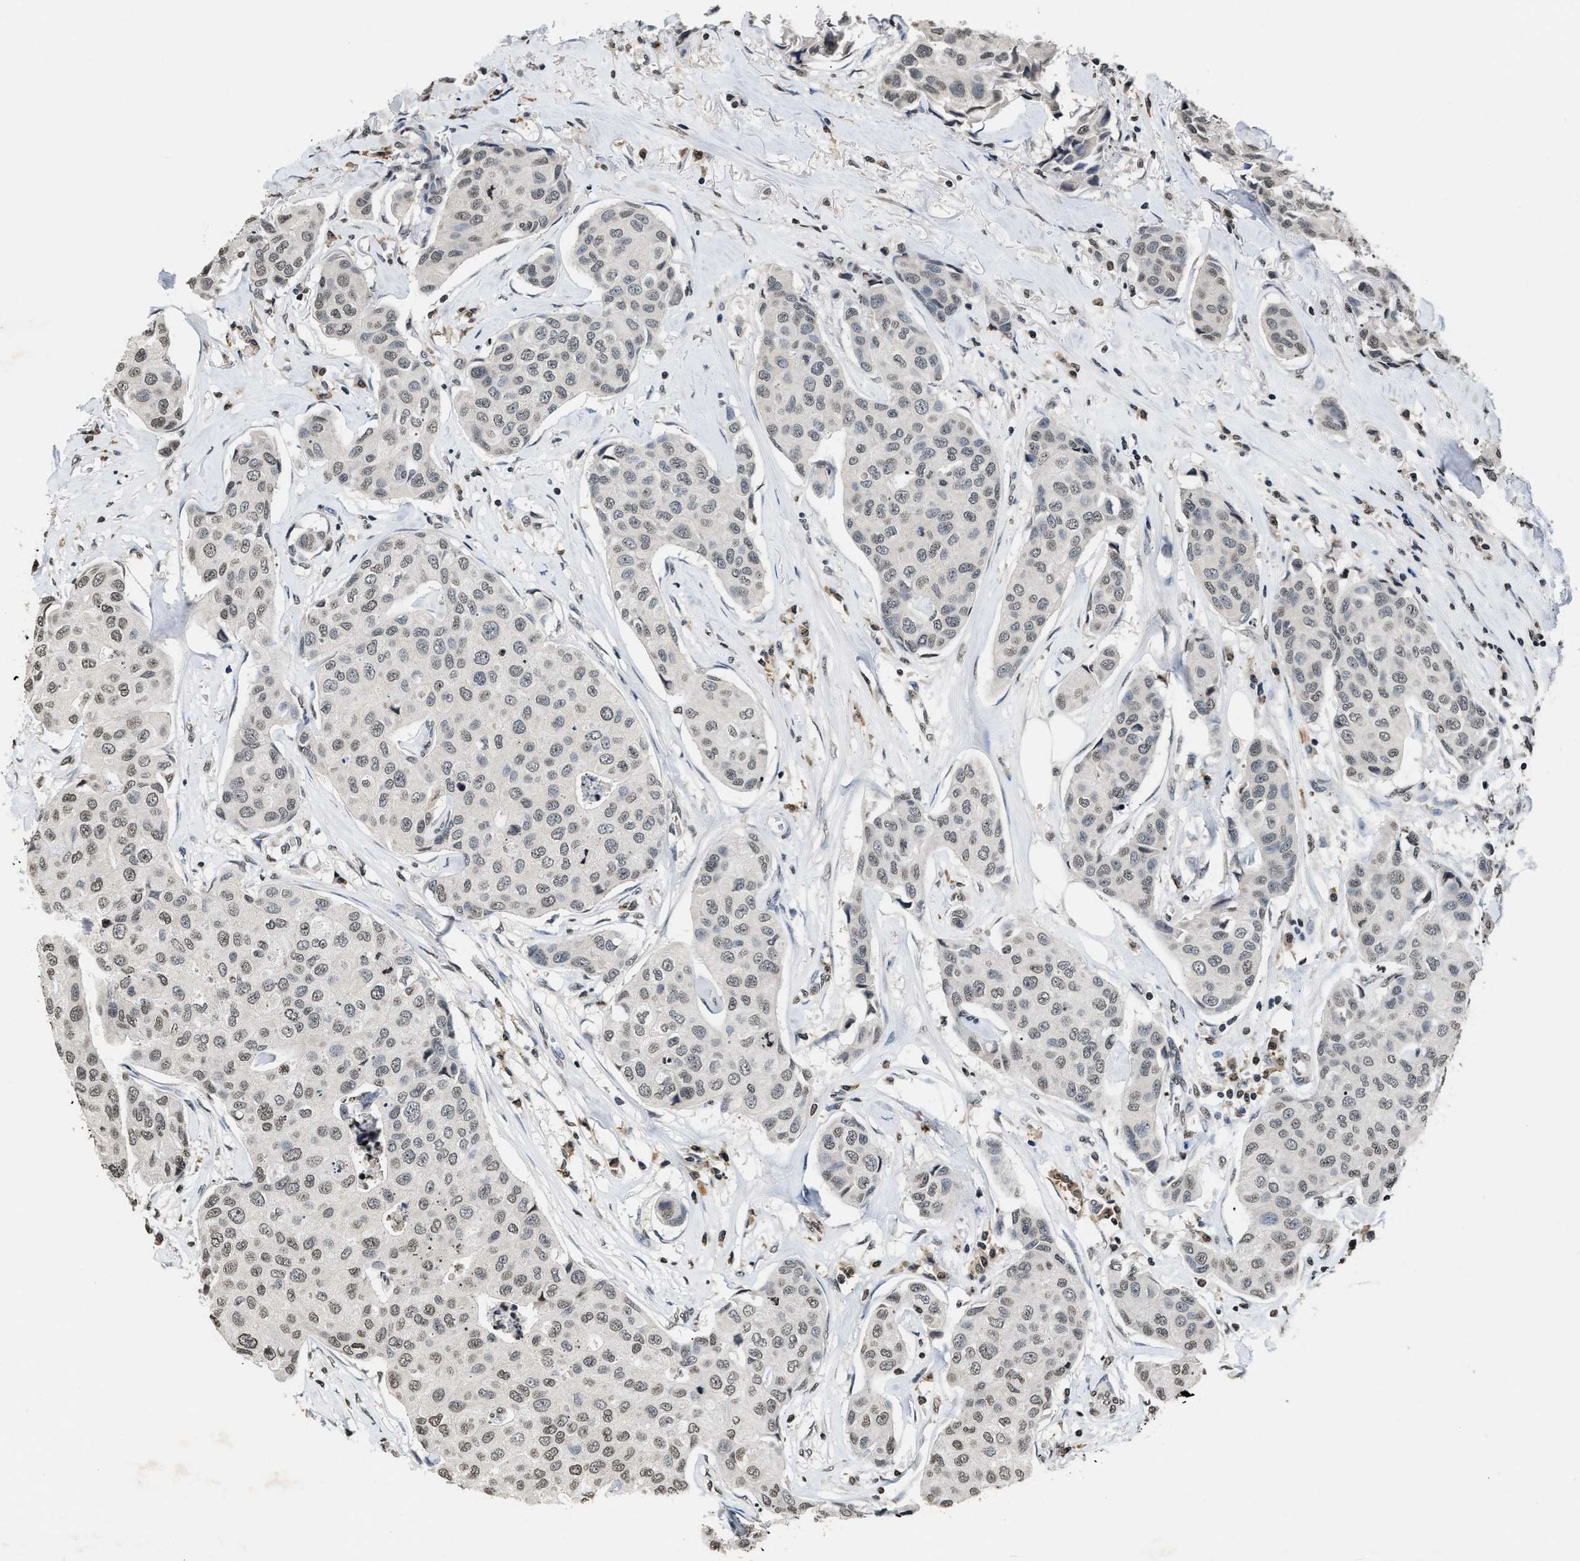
{"staining": {"intensity": "weak", "quantity": "<25%", "location": "nuclear"}, "tissue": "breast cancer", "cell_type": "Tumor cells", "image_type": "cancer", "snomed": [{"axis": "morphology", "description": "Duct carcinoma"}, {"axis": "topography", "description": "Breast"}], "caption": "DAB immunohistochemical staining of human infiltrating ductal carcinoma (breast) exhibits no significant positivity in tumor cells.", "gene": "DNASE1L3", "patient": {"sex": "female", "age": 80}}